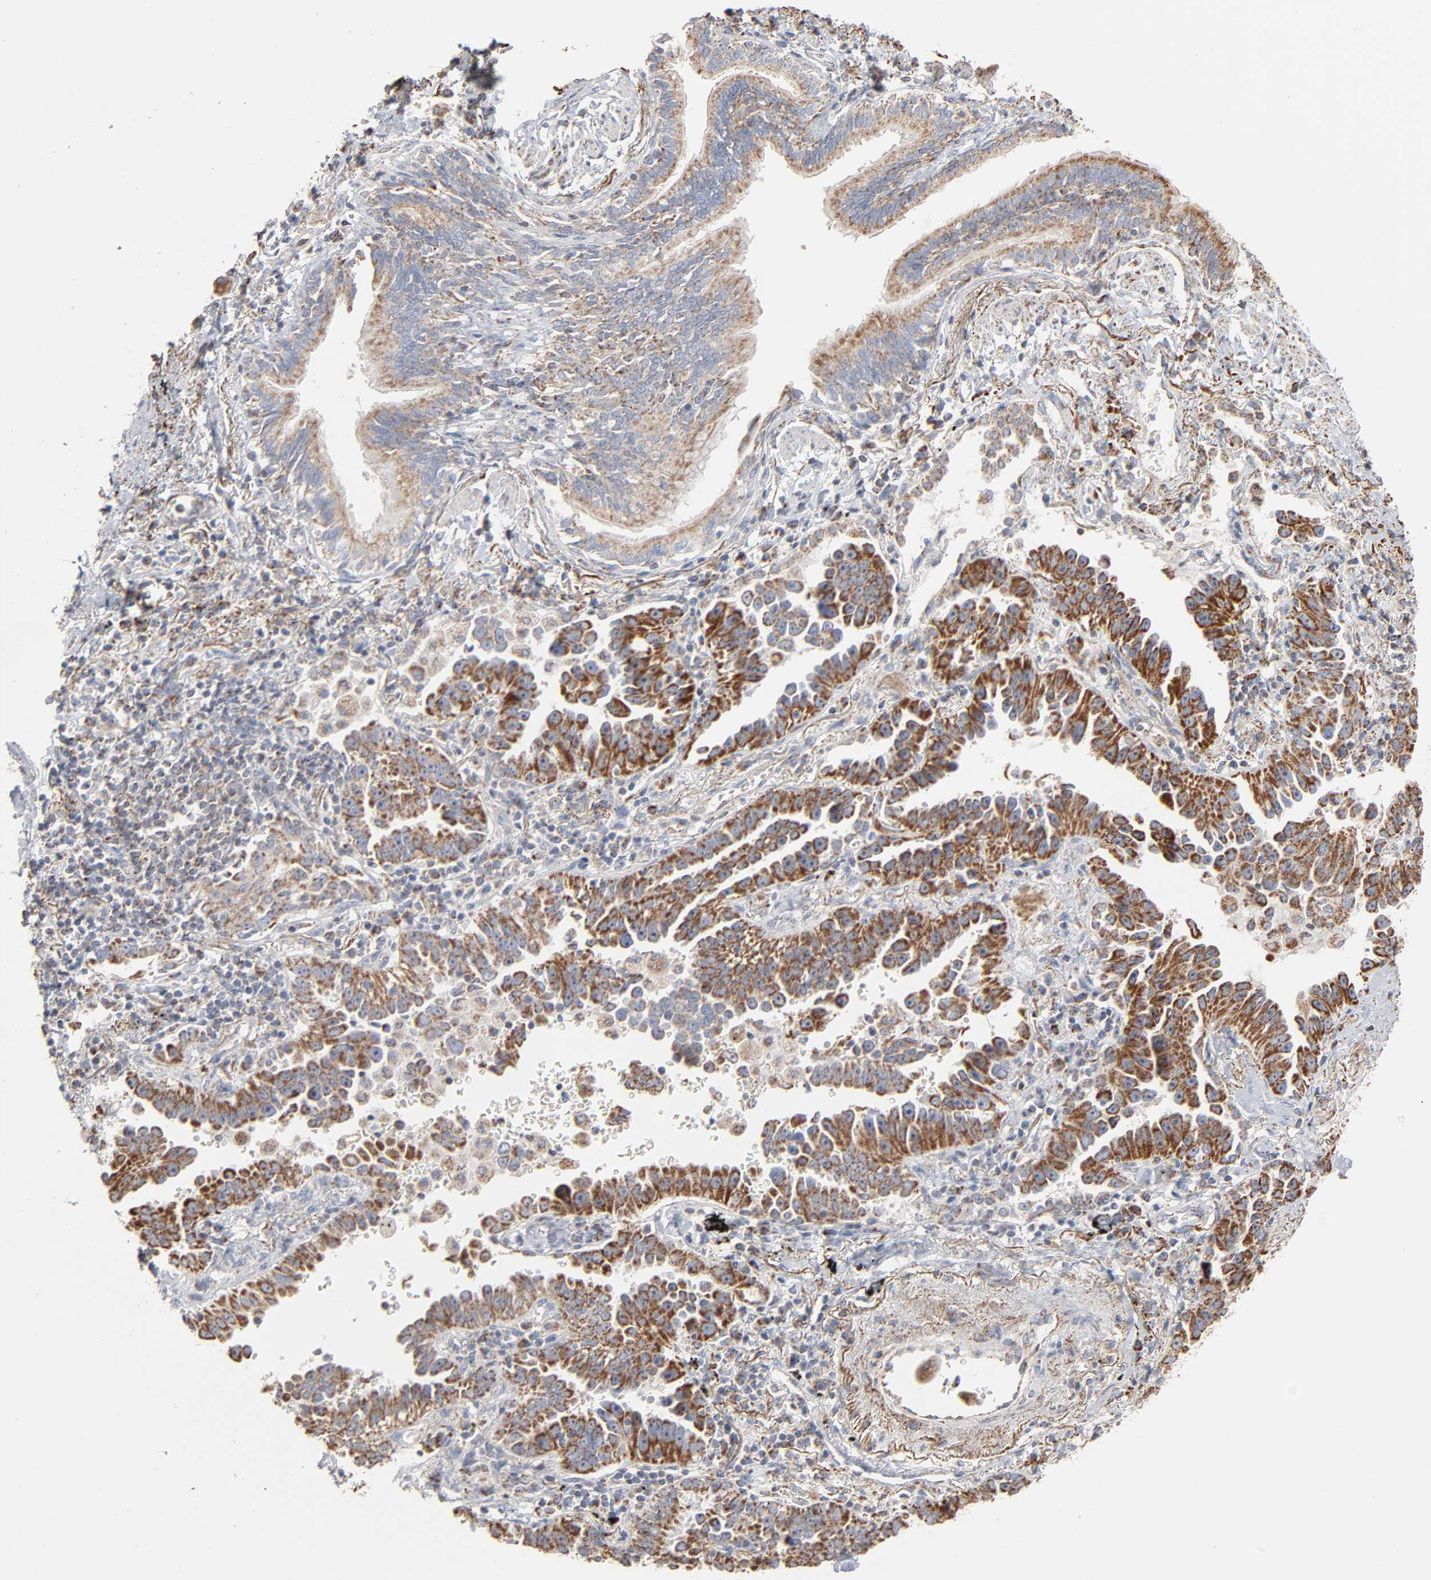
{"staining": {"intensity": "strong", "quantity": ">75%", "location": "cytoplasmic/membranous"}, "tissue": "lung cancer", "cell_type": "Tumor cells", "image_type": "cancer", "snomed": [{"axis": "morphology", "description": "Adenocarcinoma, NOS"}, {"axis": "topography", "description": "Lung"}], "caption": "This is an image of immunohistochemistry staining of lung cancer (adenocarcinoma), which shows strong expression in the cytoplasmic/membranous of tumor cells.", "gene": "UQCRC1", "patient": {"sex": "female", "age": 64}}